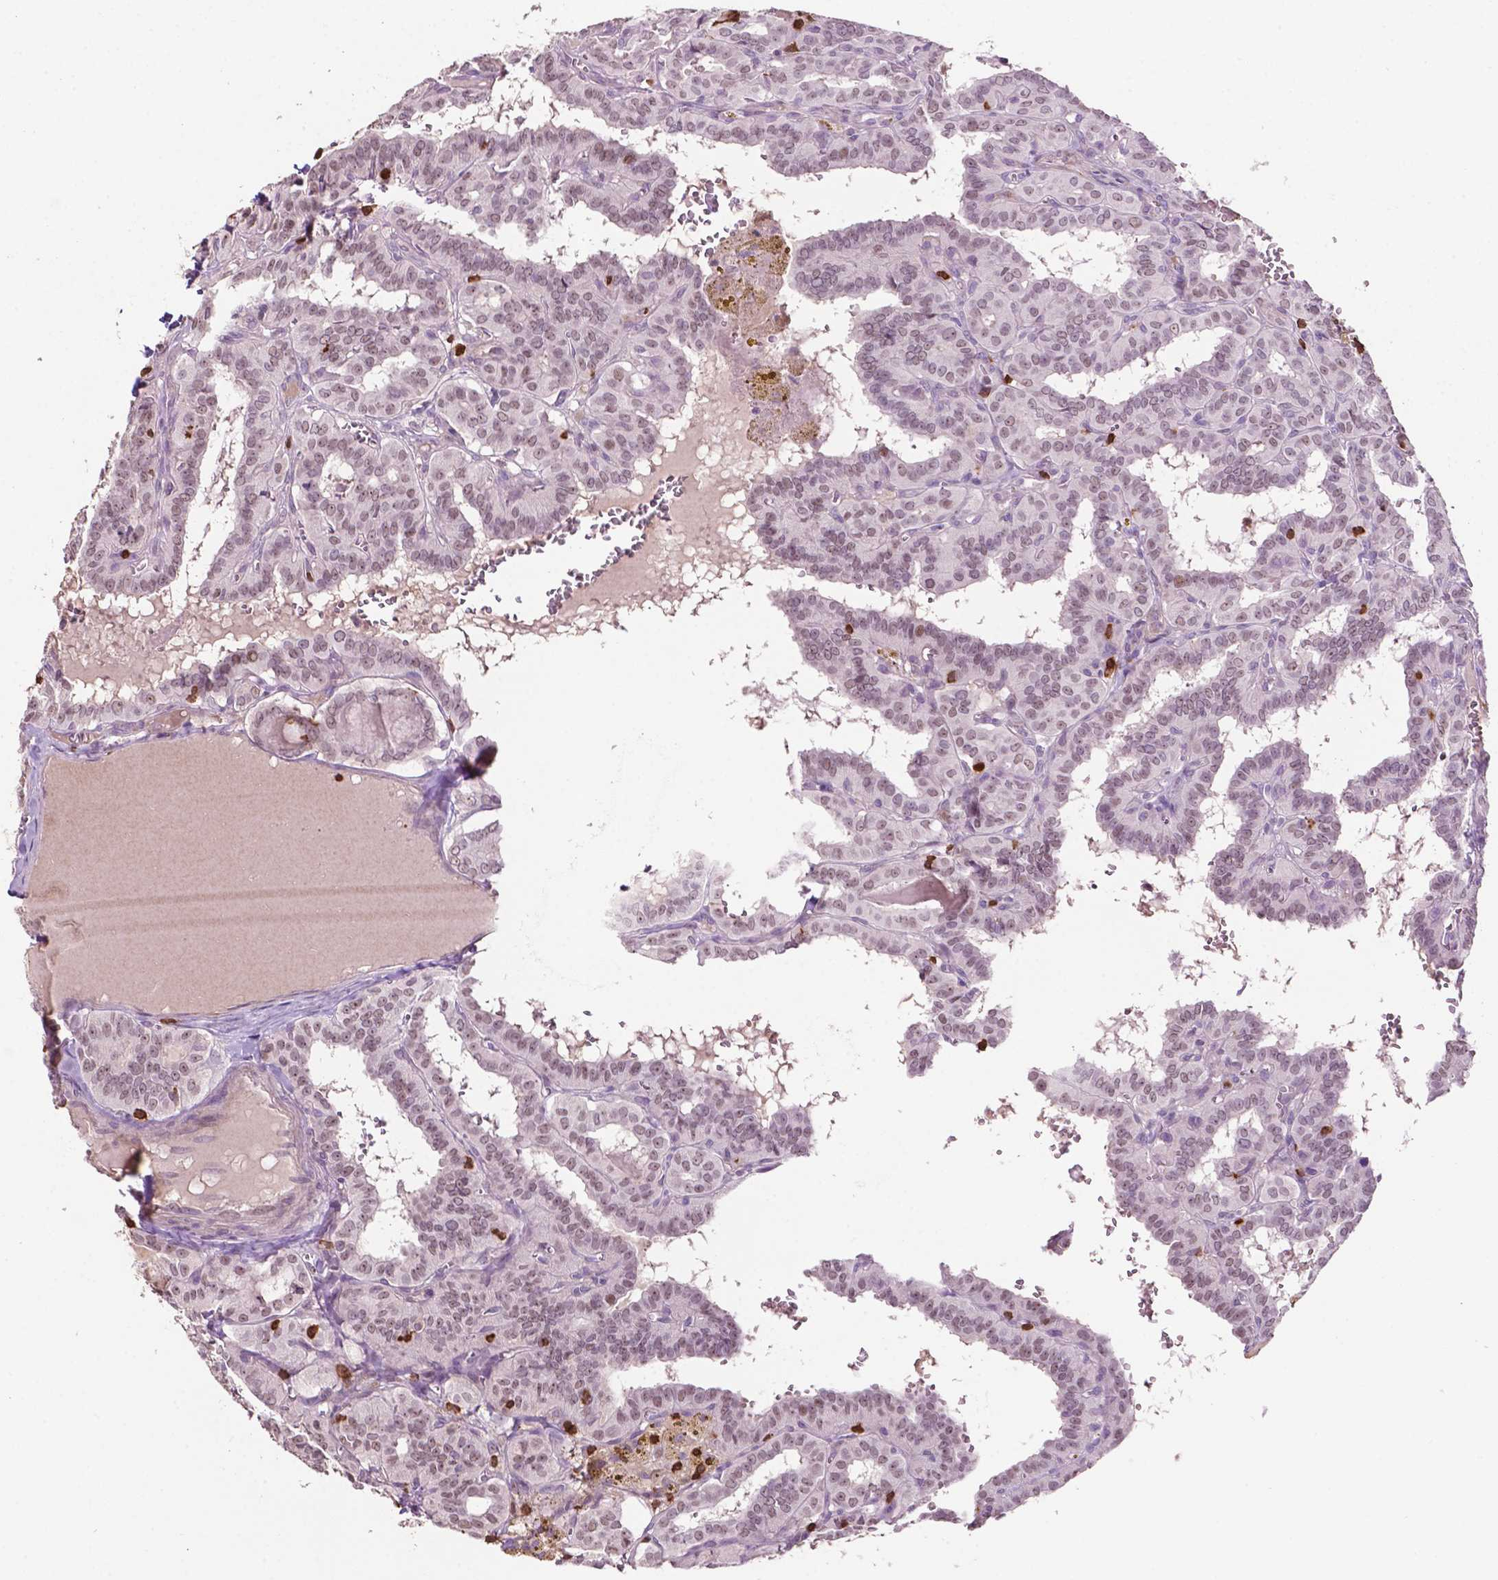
{"staining": {"intensity": "weak", "quantity": ">75%", "location": "nuclear"}, "tissue": "thyroid cancer", "cell_type": "Tumor cells", "image_type": "cancer", "snomed": [{"axis": "morphology", "description": "Papillary adenocarcinoma, NOS"}, {"axis": "topography", "description": "Thyroid gland"}], "caption": "Weak nuclear protein positivity is identified in approximately >75% of tumor cells in papillary adenocarcinoma (thyroid).", "gene": "TBC1D10C", "patient": {"sex": "female", "age": 21}}